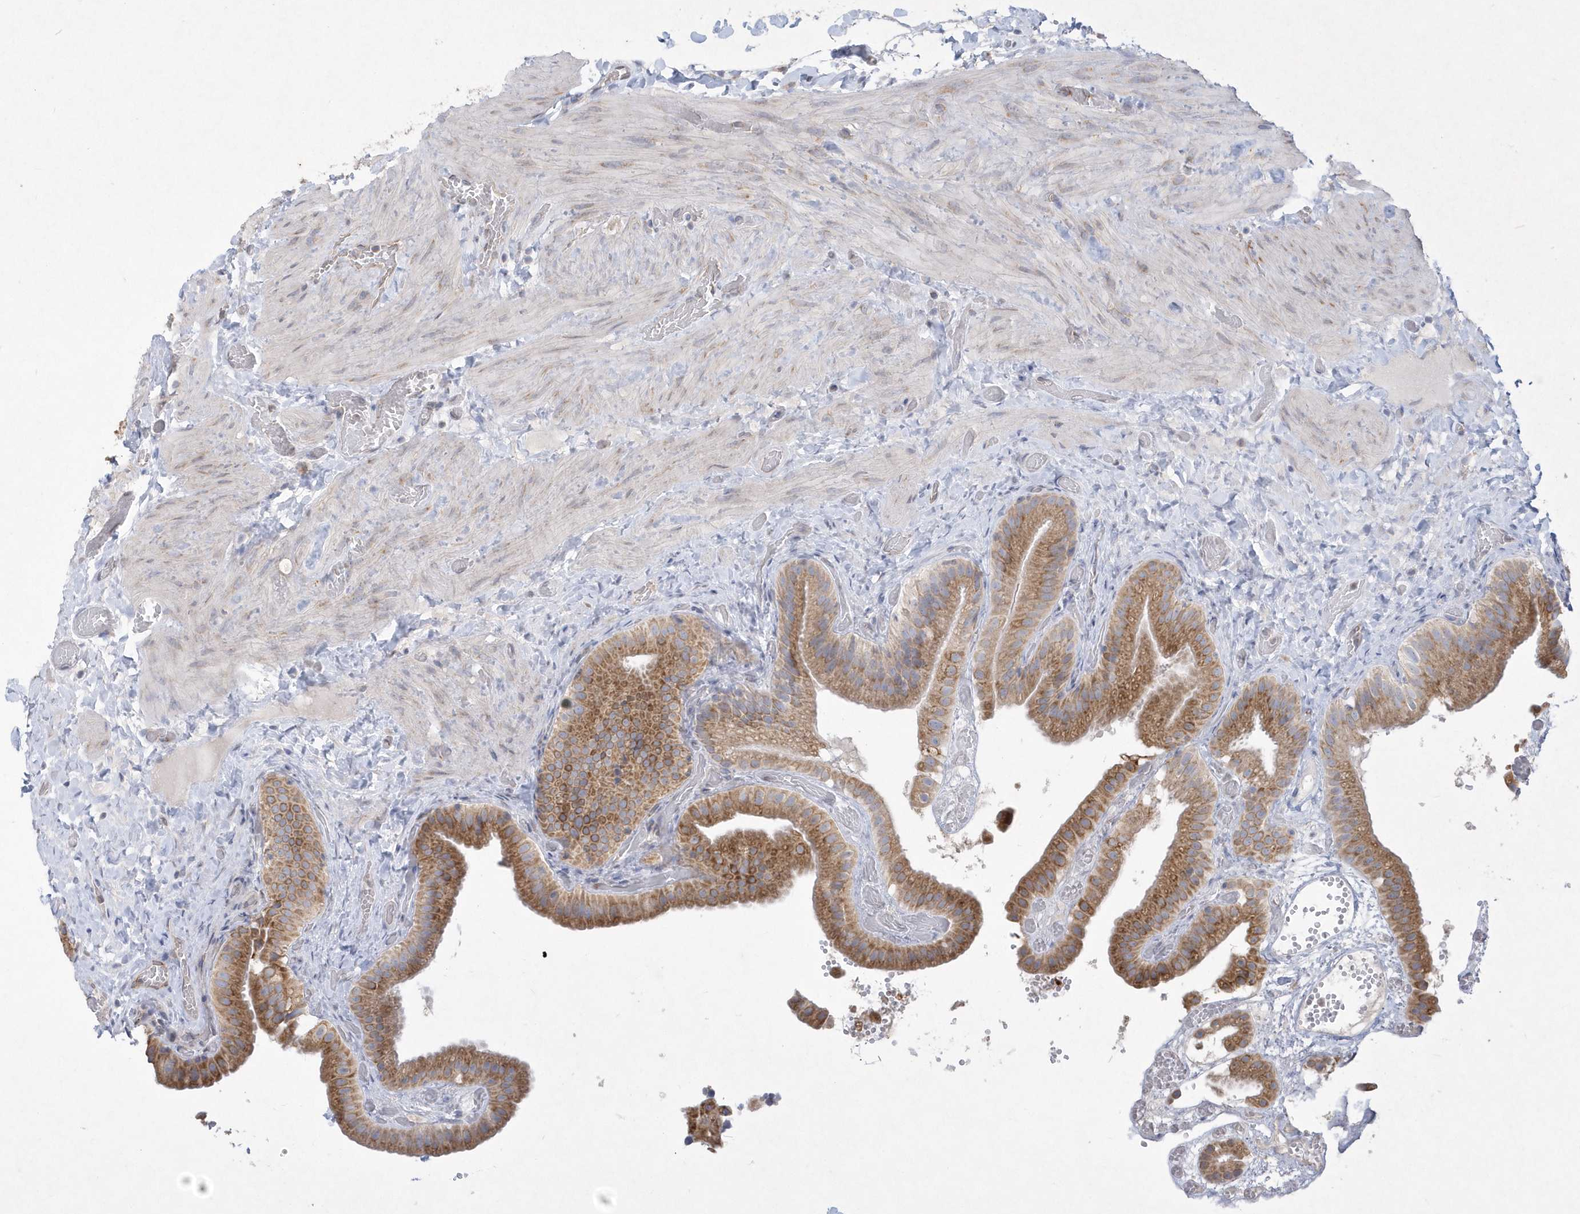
{"staining": {"intensity": "moderate", "quantity": ">75%", "location": "cytoplasmic/membranous"}, "tissue": "gallbladder", "cell_type": "Glandular cells", "image_type": "normal", "snomed": [{"axis": "morphology", "description": "Normal tissue, NOS"}, {"axis": "topography", "description": "Gallbladder"}], "caption": "Protein expression analysis of normal gallbladder displays moderate cytoplasmic/membranous staining in approximately >75% of glandular cells. Immunohistochemistry stains the protein in brown and the nuclei are stained blue.", "gene": "DGAT1", "patient": {"sex": "female", "age": 64}}